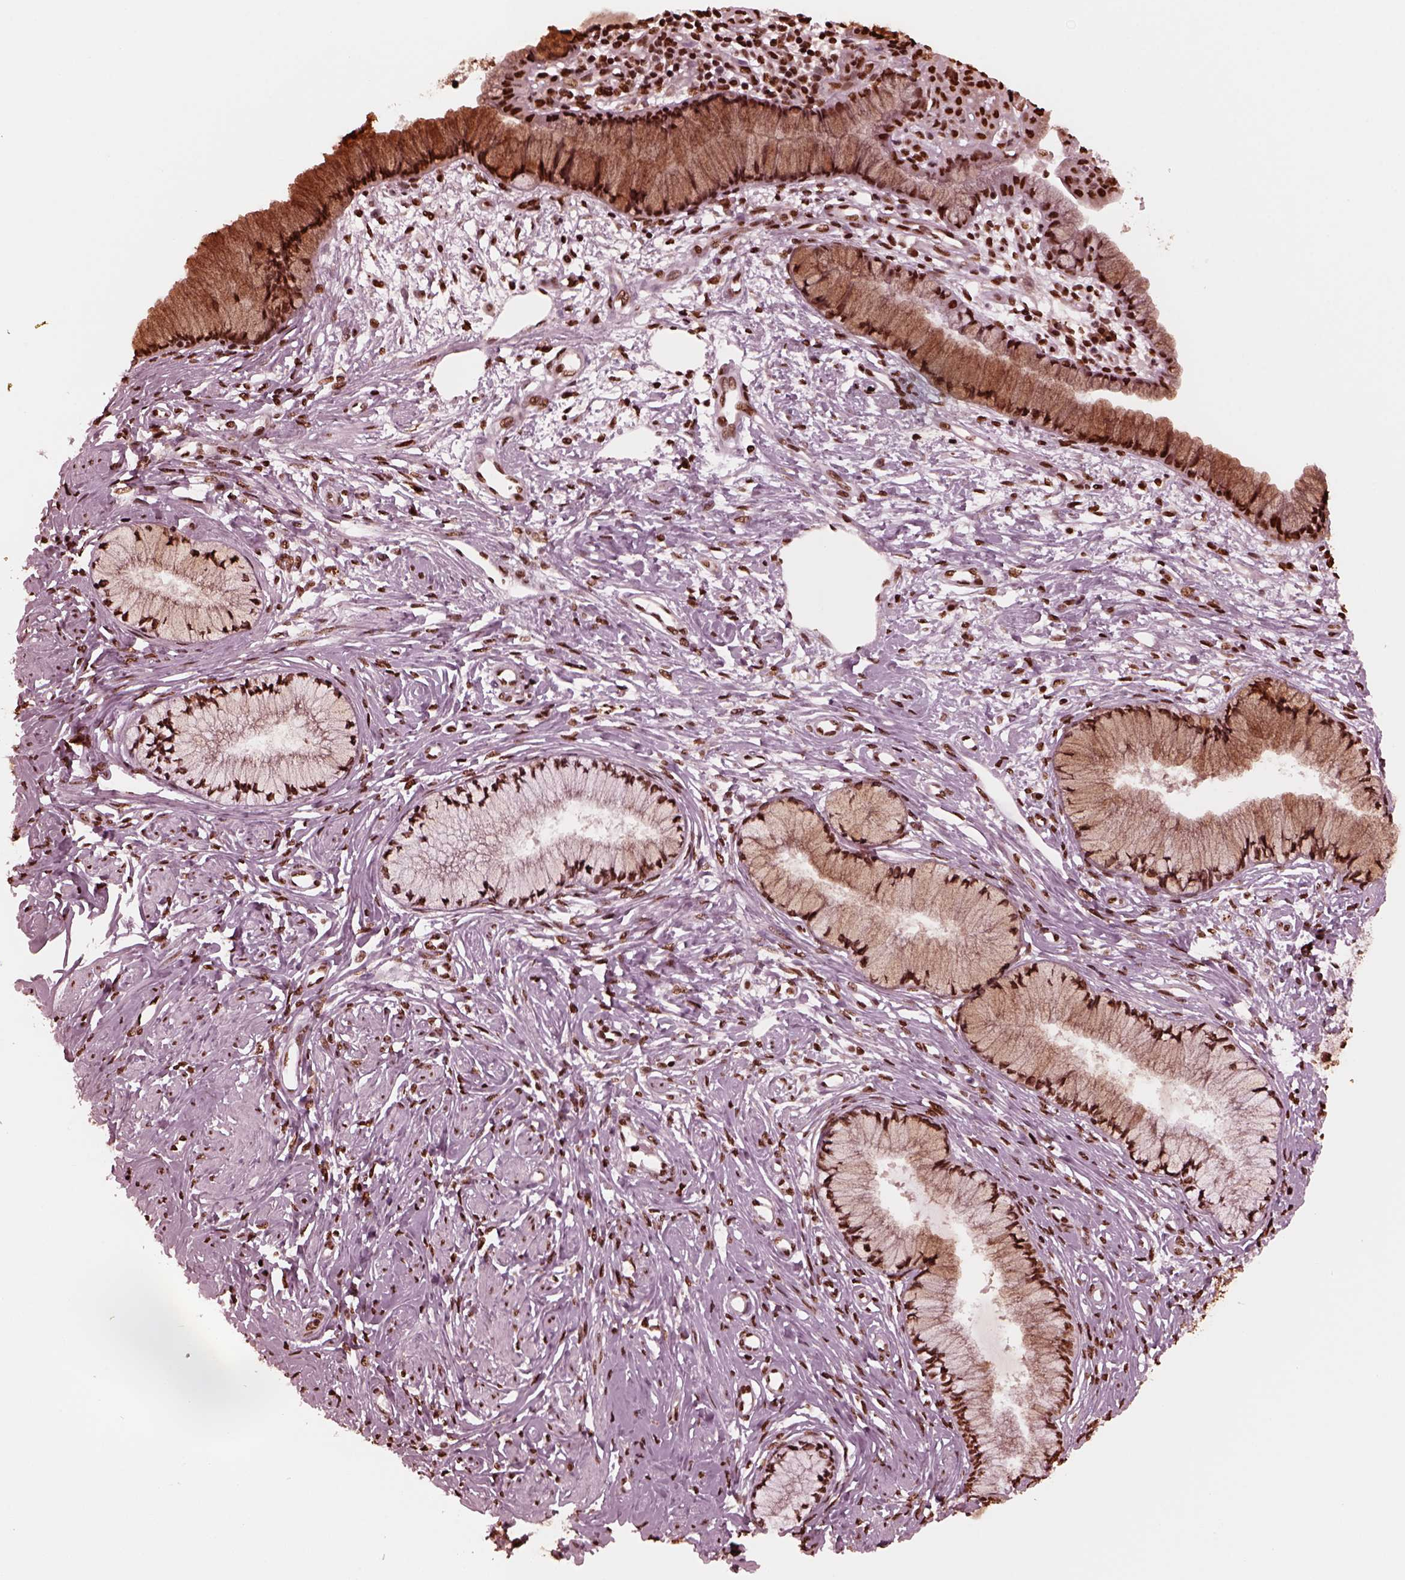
{"staining": {"intensity": "strong", "quantity": ">75%", "location": "cytoplasmic/membranous,nuclear"}, "tissue": "cervix", "cell_type": "Glandular cells", "image_type": "normal", "snomed": [{"axis": "morphology", "description": "Normal tissue, NOS"}, {"axis": "topography", "description": "Cervix"}], "caption": "Brown immunohistochemical staining in benign cervix demonstrates strong cytoplasmic/membranous,nuclear staining in approximately >75% of glandular cells.", "gene": "NSD1", "patient": {"sex": "female", "age": 37}}